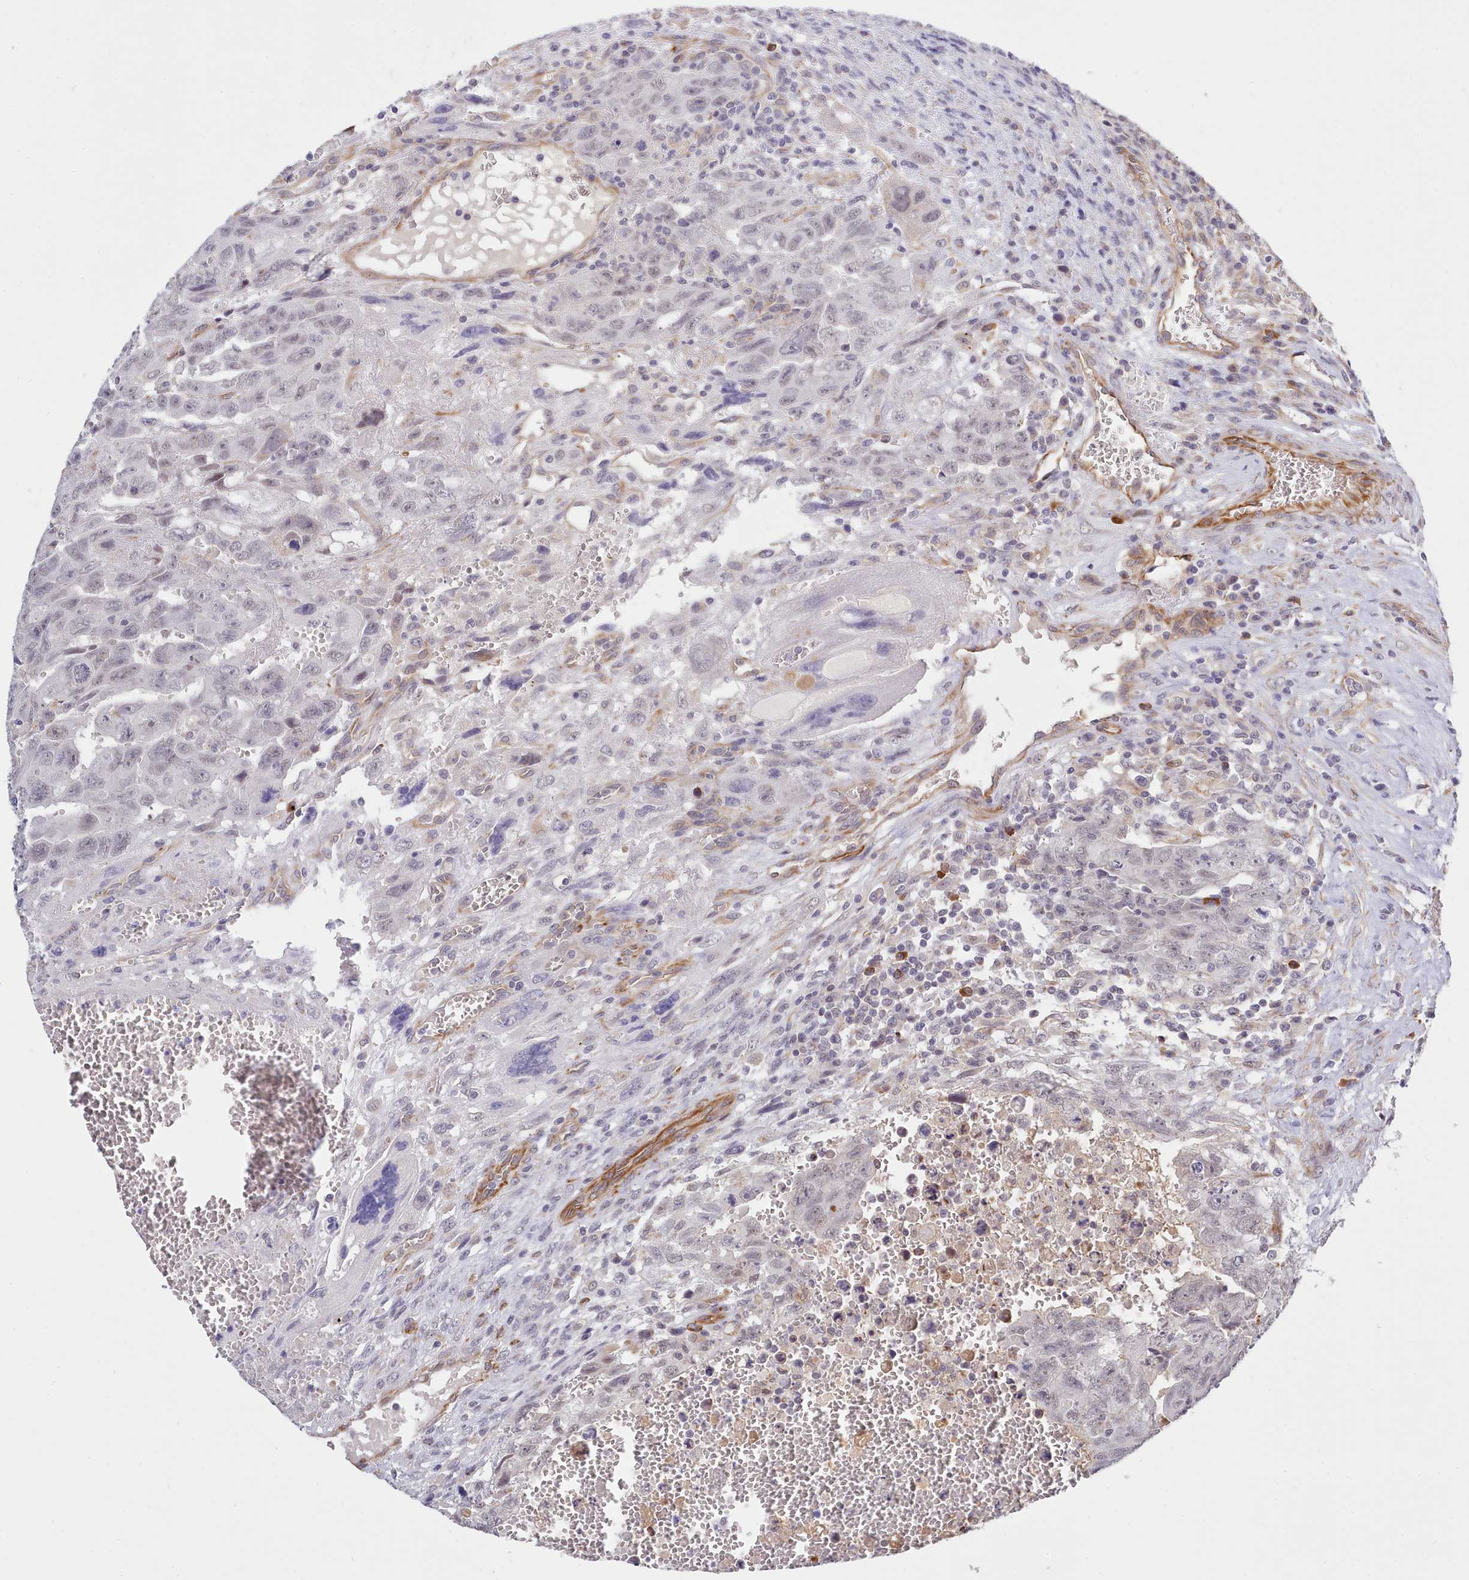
{"staining": {"intensity": "weak", "quantity": "25%-75%", "location": "nuclear"}, "tissue": "testis cancer", "cell_type": "Tumor cells", "image_type": "cancer", "snomed": [{"axis": "morphology", "description": "Carcinoma, Embryonal, NOS"}, {"axis": "topography", "description": "Testis"}], "caption": "About 25%-75% of tumor cells in human embryonal carcinoma (testis) exhibit weak nuclear protein staining as visualized by brown immunohistochemical staining.", "gene": "ZC3H13", "patient": {"sex": "male", "age": 28}}